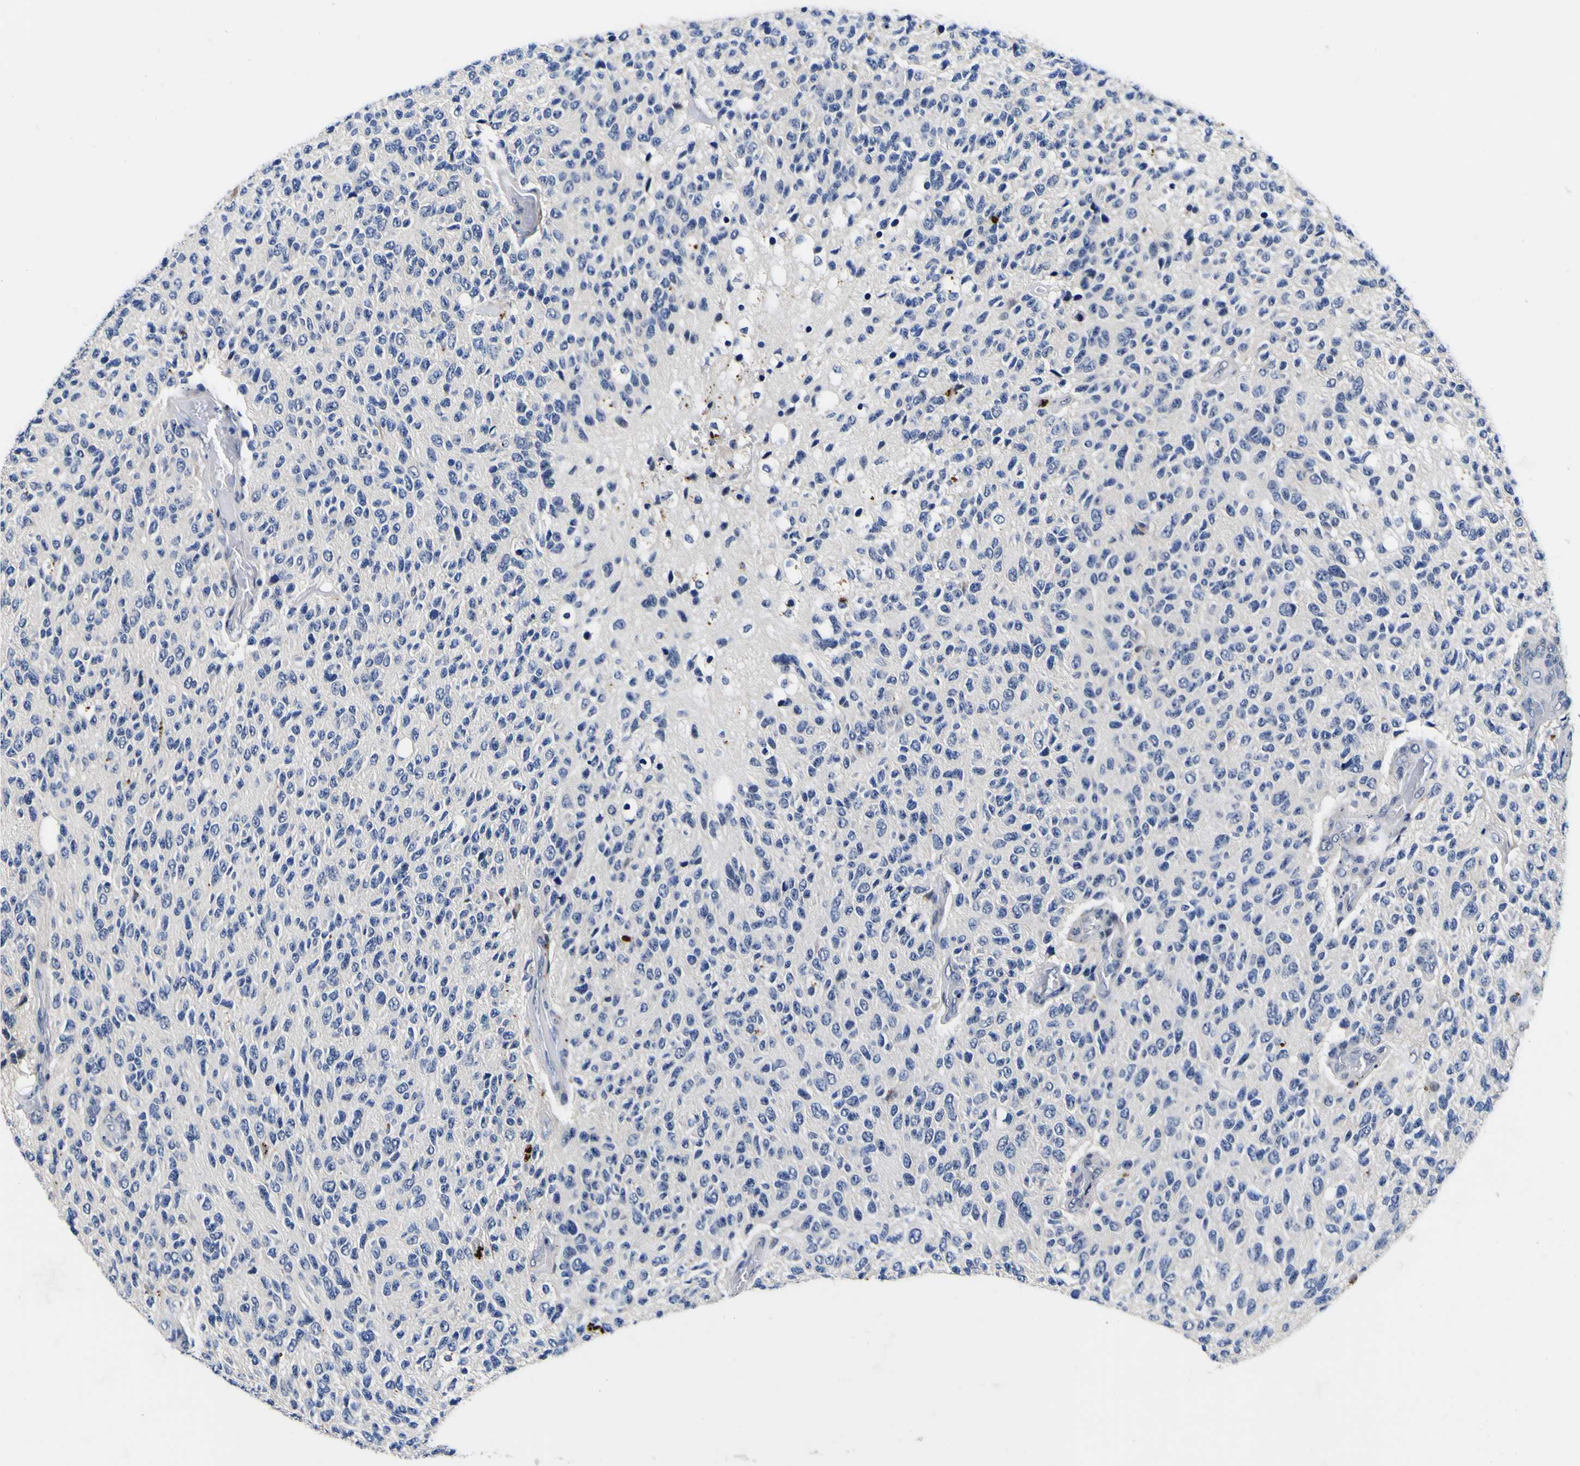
{"staining": {"intensity": "negative", "quantity": "none", "location": "none"}, "tissue": "glioma", "cell_type": "Tumor cells", "image_type": "cancer", "snomed": [{"axis": "morphology", "description": "Glioma, malignant, High grade"}, {"axis": "topography", "description": "pancreas cauda"}], "caption": "Malignant high-grade glioma was stained to show a protein in brown. There is no significant expression in tumor cells. The staining was performed using DAB to visualize the protein expression in brown, while the nuclei were stained in blue with hematoxylin (Magnification: 20x).", "gene": "IGFLR1", "patient": {"sex": "male", "age": 60}}